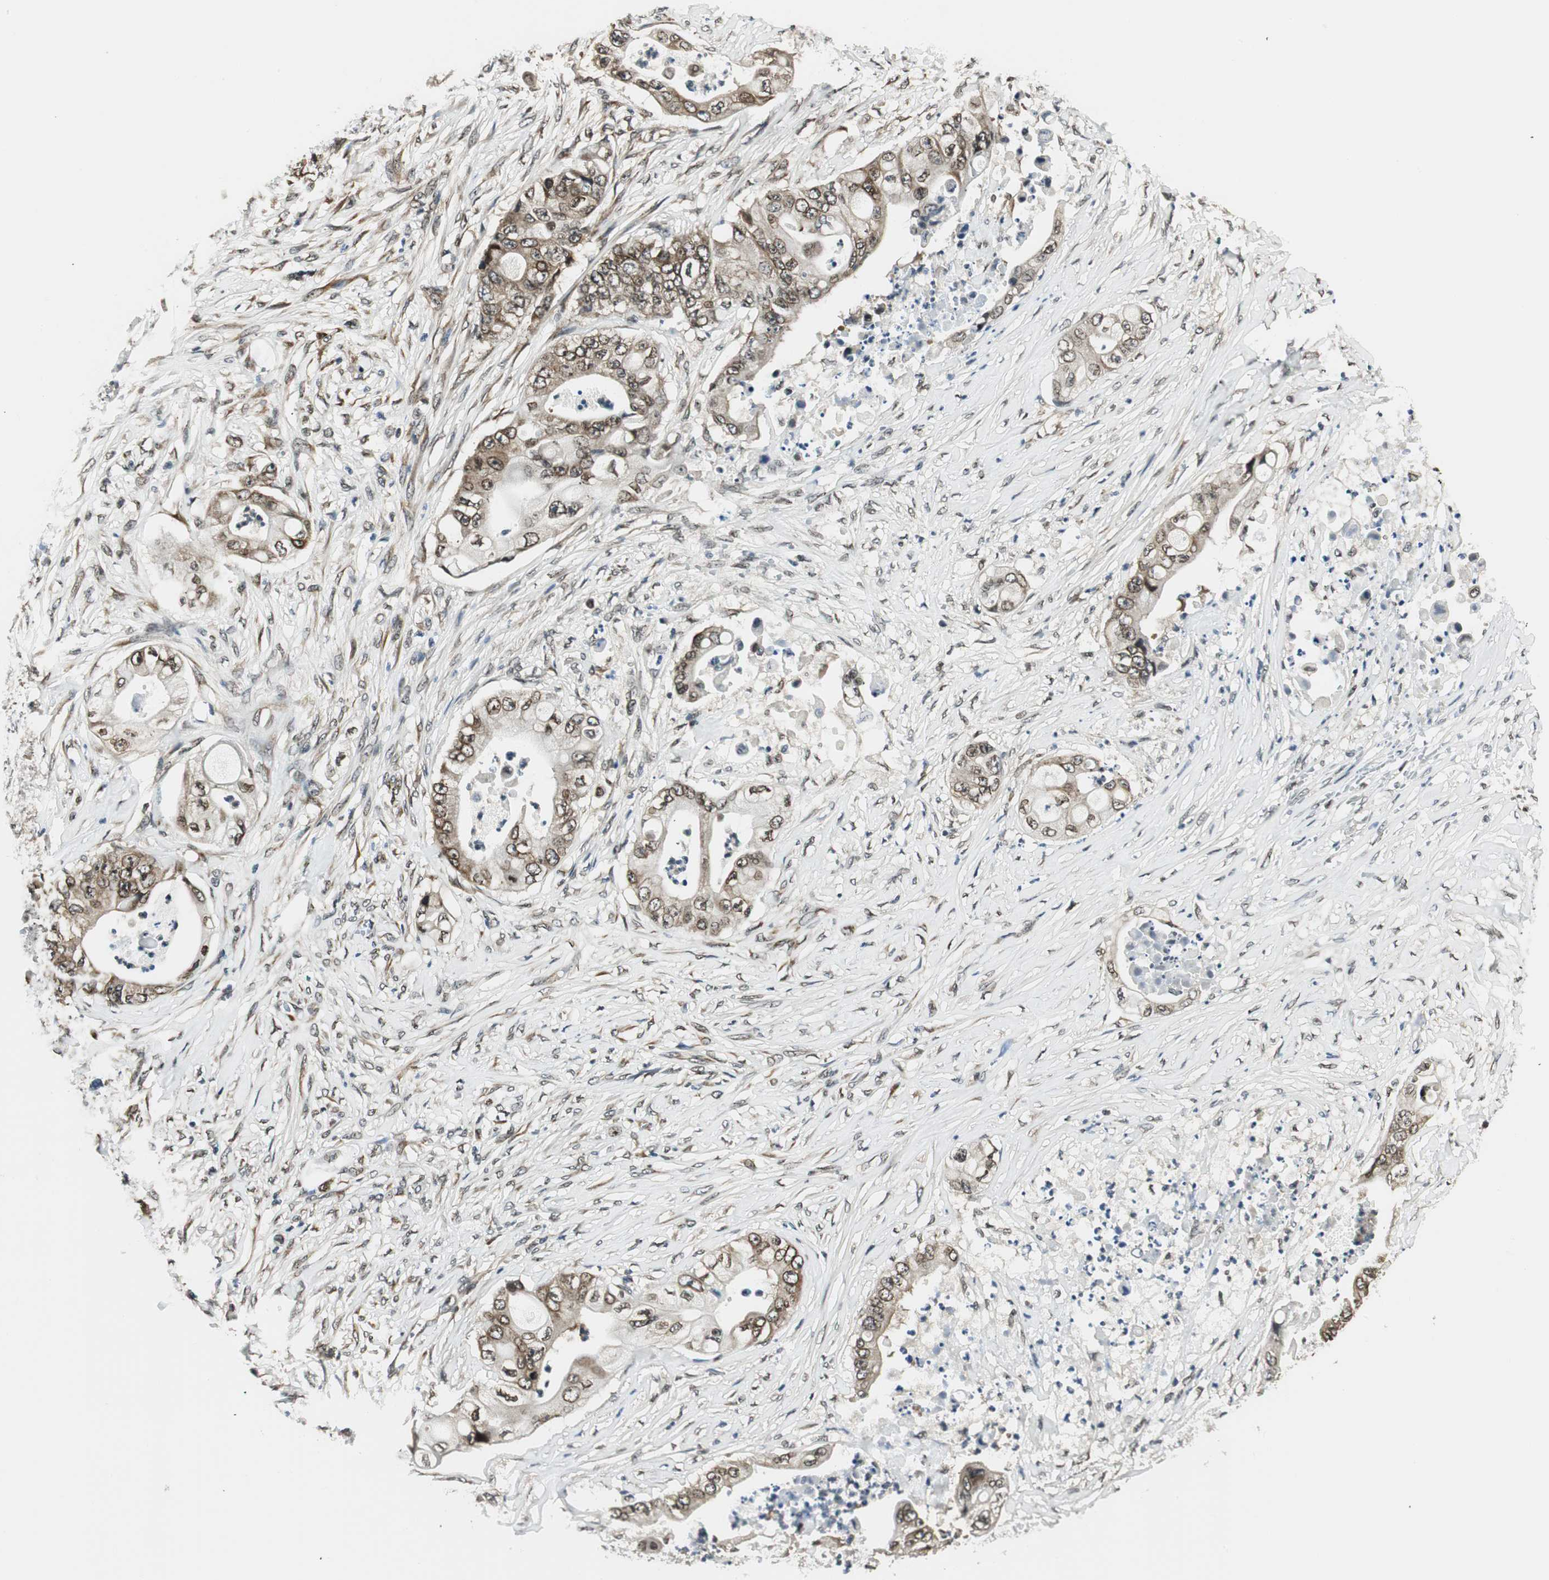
{"staining": {"intensity": "moderate", "quantity": ">75%", "location": "cytoplasmic/membranous,nuclear"}, "tissue": "stomach cancer", "cell_type": "Tumor cells", "image_type": "cancer", "snomed": [{"axis": "morphology", "description": "Adenocarcinoma, NOS"}, {"axis": "topography", "description": "Stomach"}], "caption": "Adenocarcinoma (stomach) stained with DAB (3,3'-diaminobenzidine) IHC exhibits medium levels of moderate cytoplasmic/membranous and nuclear positivity in about >75% of tumor cells.", "gene": "RING1", "patient": {"sex": "female", "age": 73}}